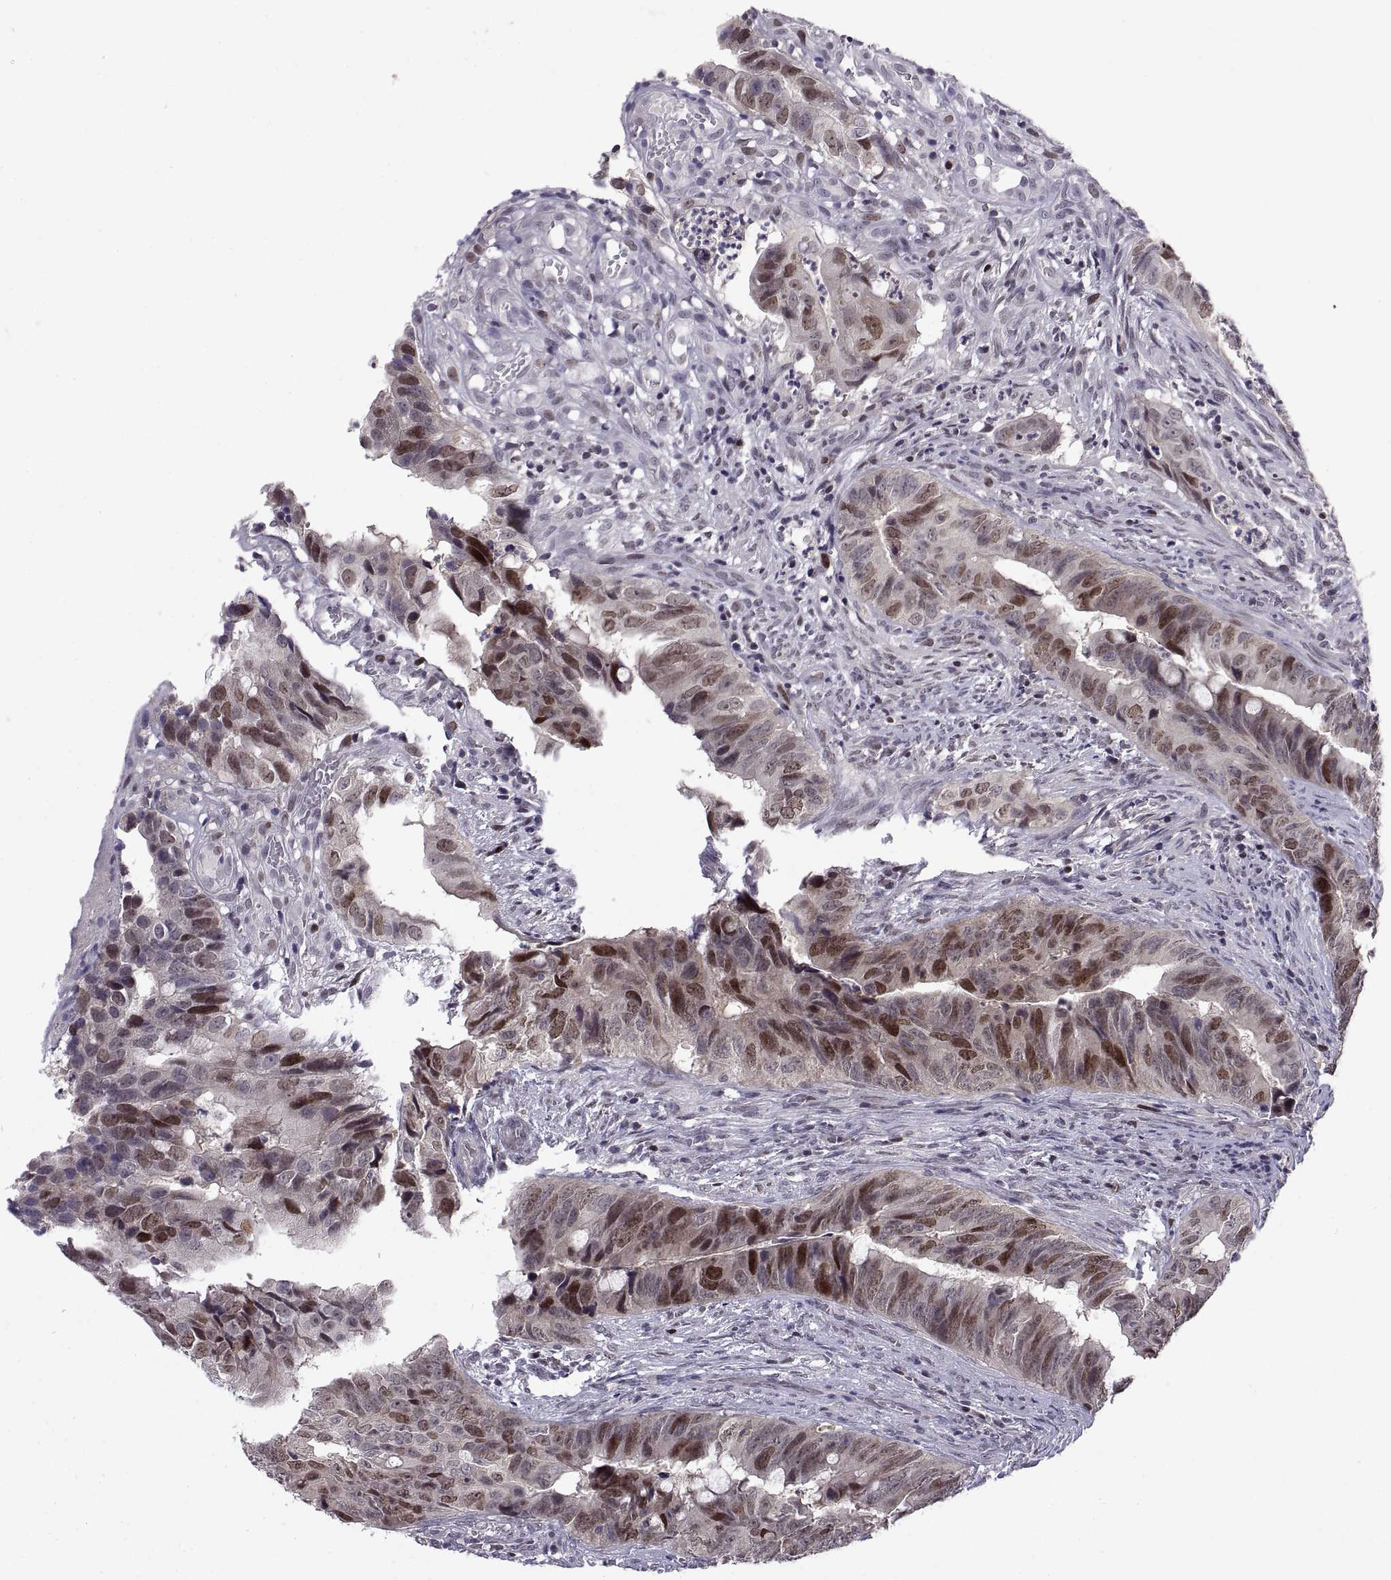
{"staining": {"intensity": "moderate", "quantity": "25%-75%", "location": "nuclear"}, "tissue": "colorectal cancer", "cell_type": "Tumor cells", "image_type": "cancer", "snomed": [{"axis": "morphology", "description": "Adenocarcinoma, NOS"}, {"axis": "topography", "description": "Colon"}], "caption": "Immunohistochemistry (IHC) of human colorectal adenocarcinoma shows medium levels of moderate nuclear staining in about 25%-75% of tumor cells. (Brightfield microscopy of DAB IHC at high magnification).", "gene": "CHFR", "patient": {"sex": "female", "age": 82}}